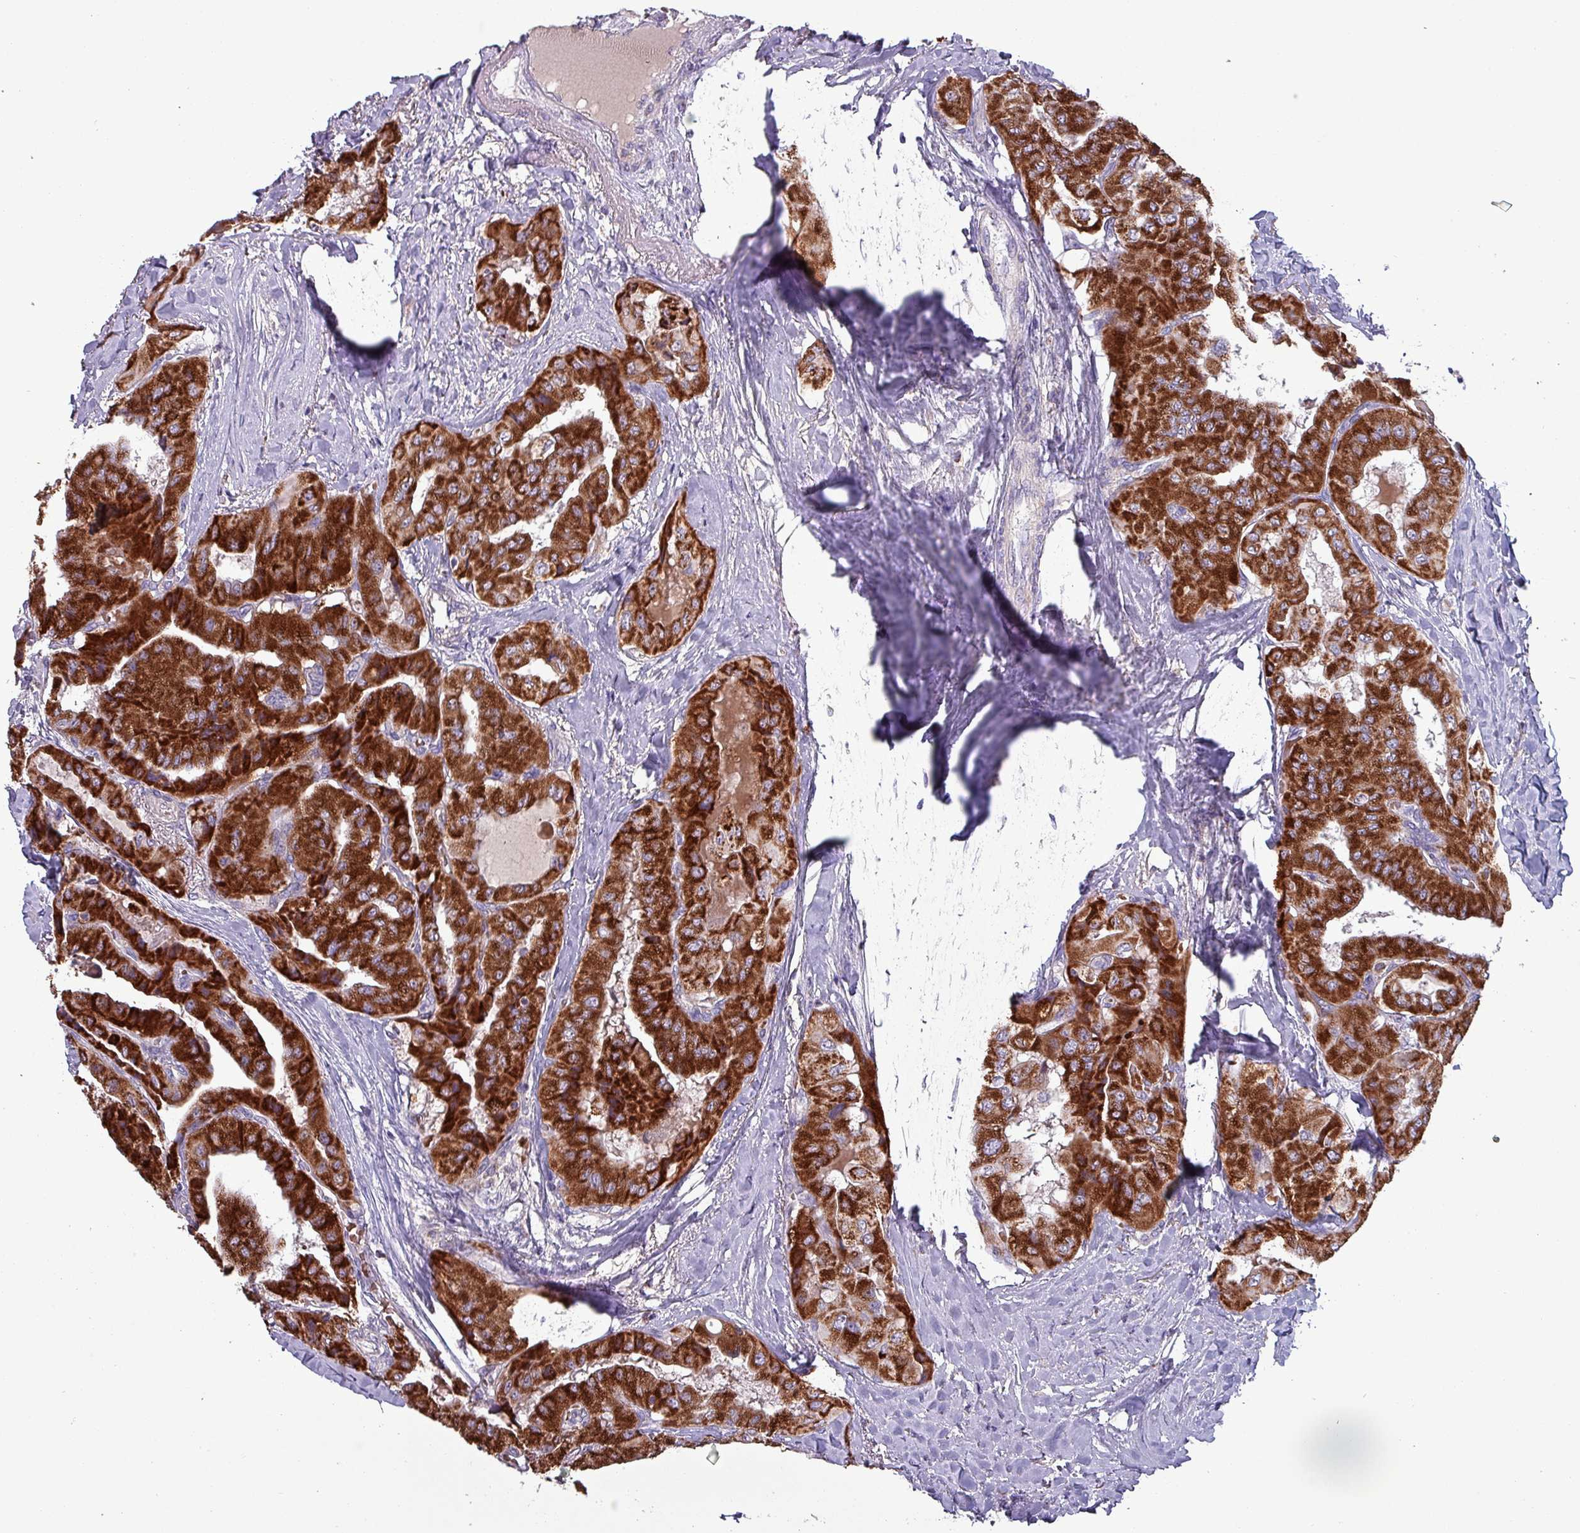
{"staining": {"intensity": "strong", "quantity": ">75%", "location": "cytoplasmic/membranous"}, "tissue": "thyroid cancer", "cell_type": "Tumor cells", "image_type": "cancer", "snomed": [{"axis": "morphology", "description": "Normal tissue, NOS"}, {"axis": "morphology", "description": "Papillary adenocarcinoma, NOS"}, {"axis": "topography", "description": "Thyroid gland"}], "caption": "DAB immunohistochemical staining of human thyroid cancer (papillary adenocarcinoma) demonstrates strong cytoplasmic/membranous protein staining in approximately >75% of tumor cells.", "gene": "ZNF322", "patient": {"sex": "female", "age": 59}}